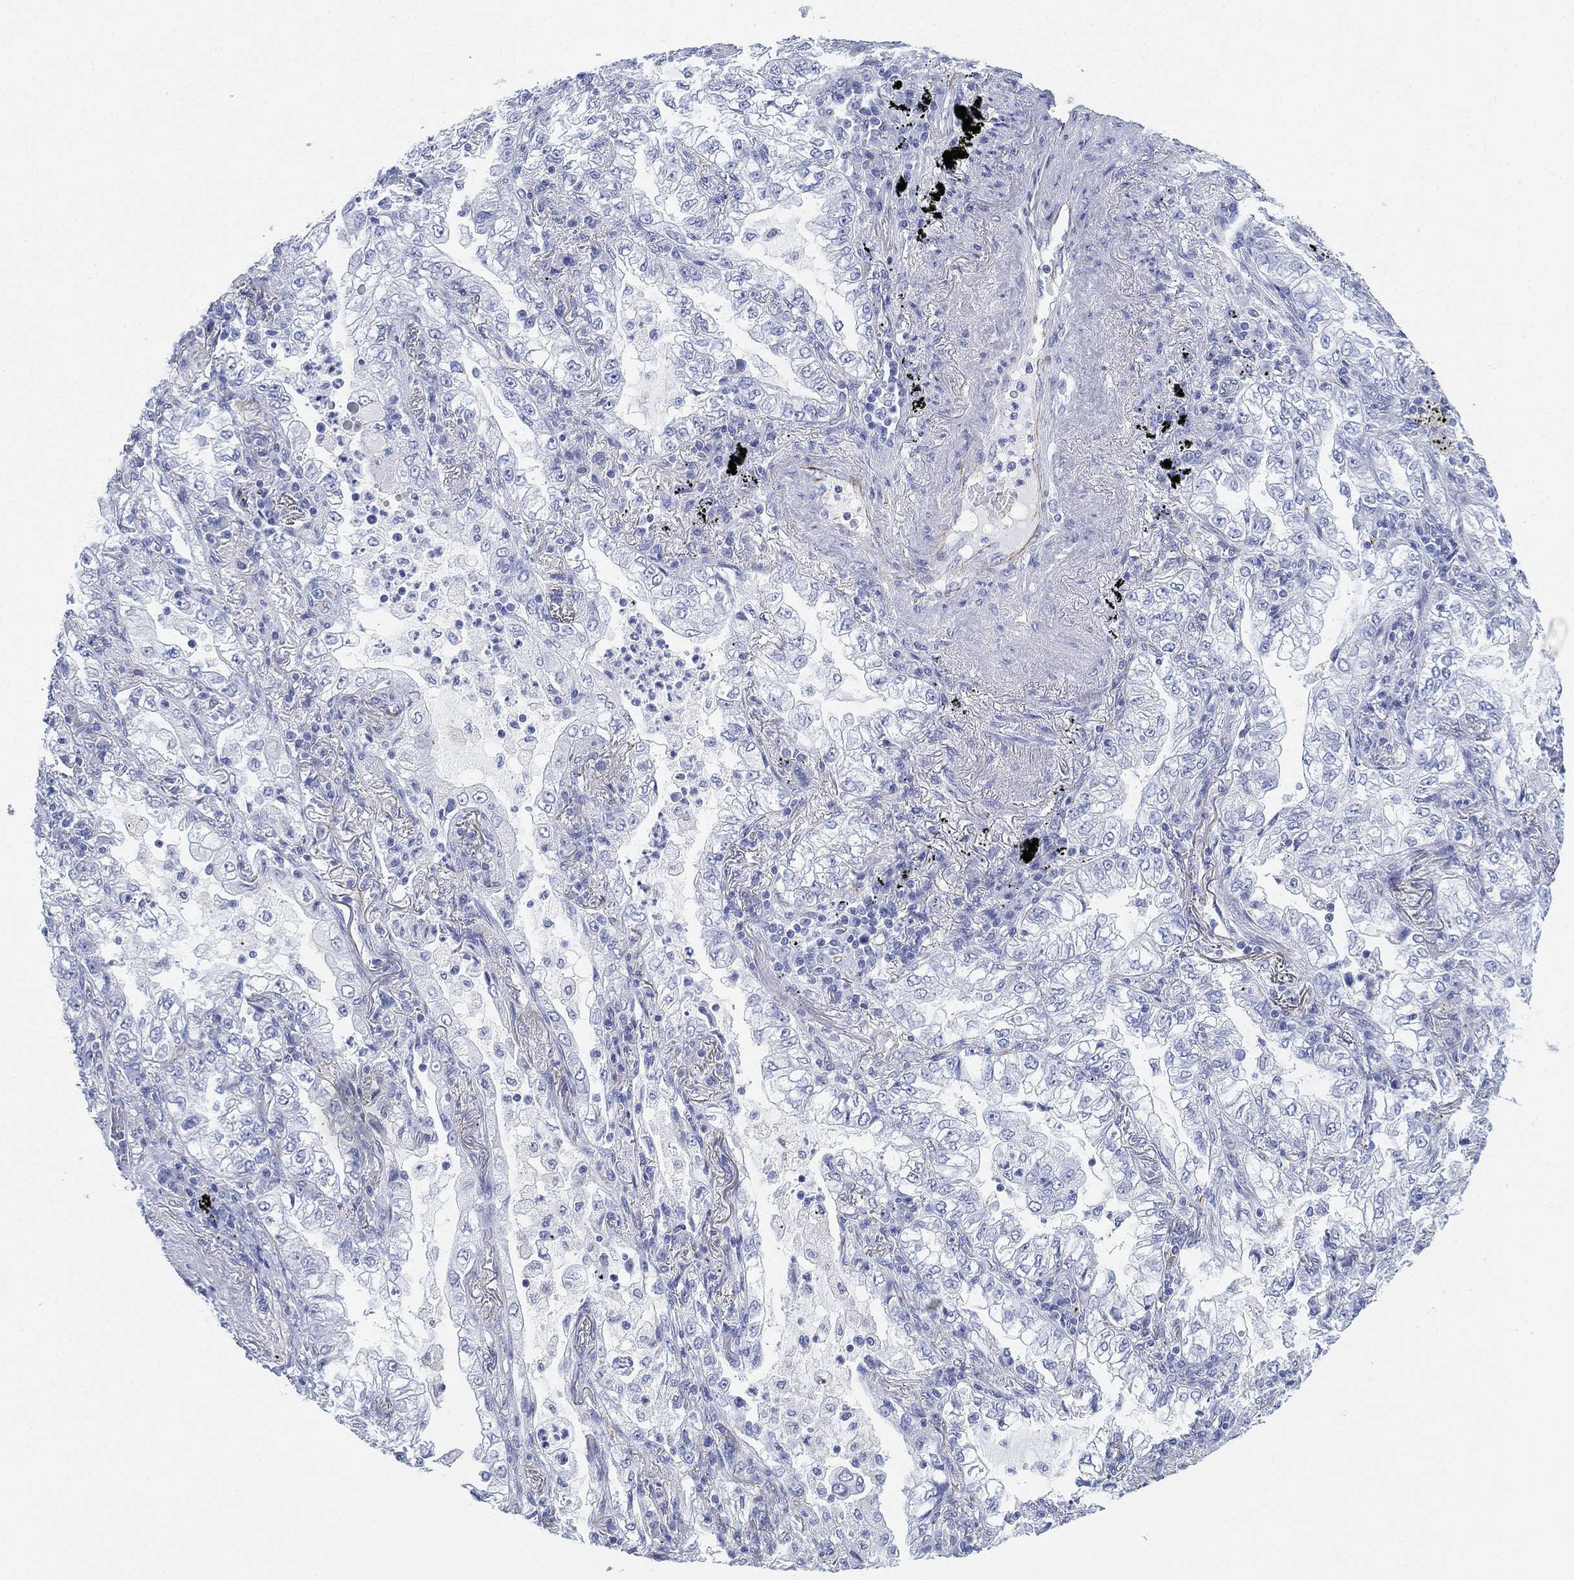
{"staining": {"intensity": "negative", "quantity": "none", "location": "none"}, "tissue": "lung cancer", "cell_type": "Tumor cells", "image_type": "cancer", "snomed": [{"axis": "morphology", "description": "Adenocarcinoma, NOS"}, {"axis": "topography", "description": "Lung"}], "caption": "The image shows no staining of tumor cells in lung cancer (adenocarcinoma).", "gene": "PSKH2", "patient": {"sex": "female", "age": 73}}